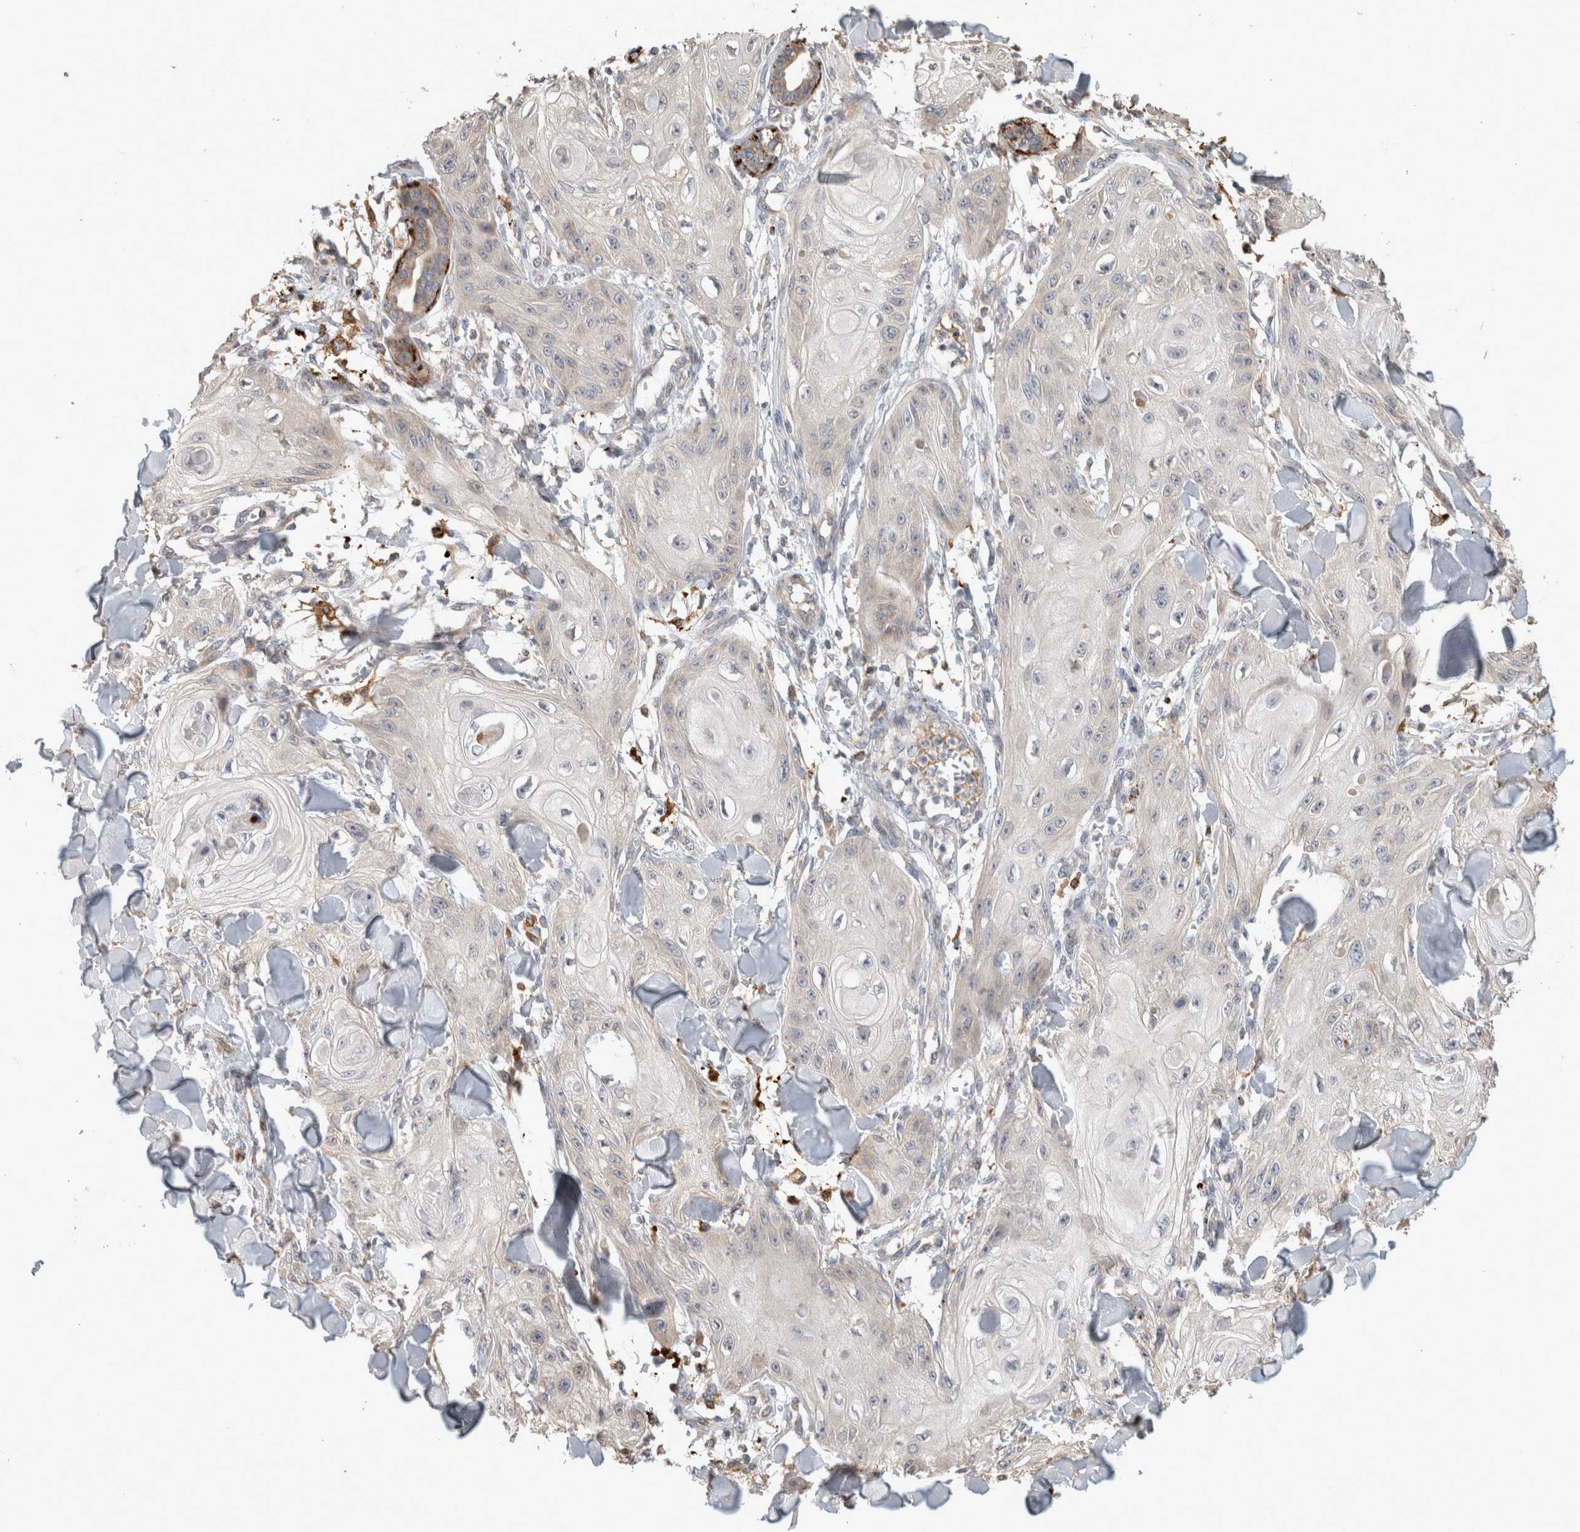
{"staining": {"intensity": "negative", "quantity": "none", "location": "none"}, "tissue": "skin cancer", "cell_type": "Tumor cells", "image_type": "cancer", "snomed": [{"axis": "morphology", "description": "Squamous cell carcinoma, NOS"}, {"axis": "topography", "description": "Skin"}], "caption": "High magnification brightfield microscopy of skin squamous cell carcinoma stained with DAB (3,3'-diaminobenzidine) (brown) and counterstained with hematoxylin (blue): tumor cells show no significant expression.", "gene": "SERAC1", "patient": {"sex": "male", "age": 74}}